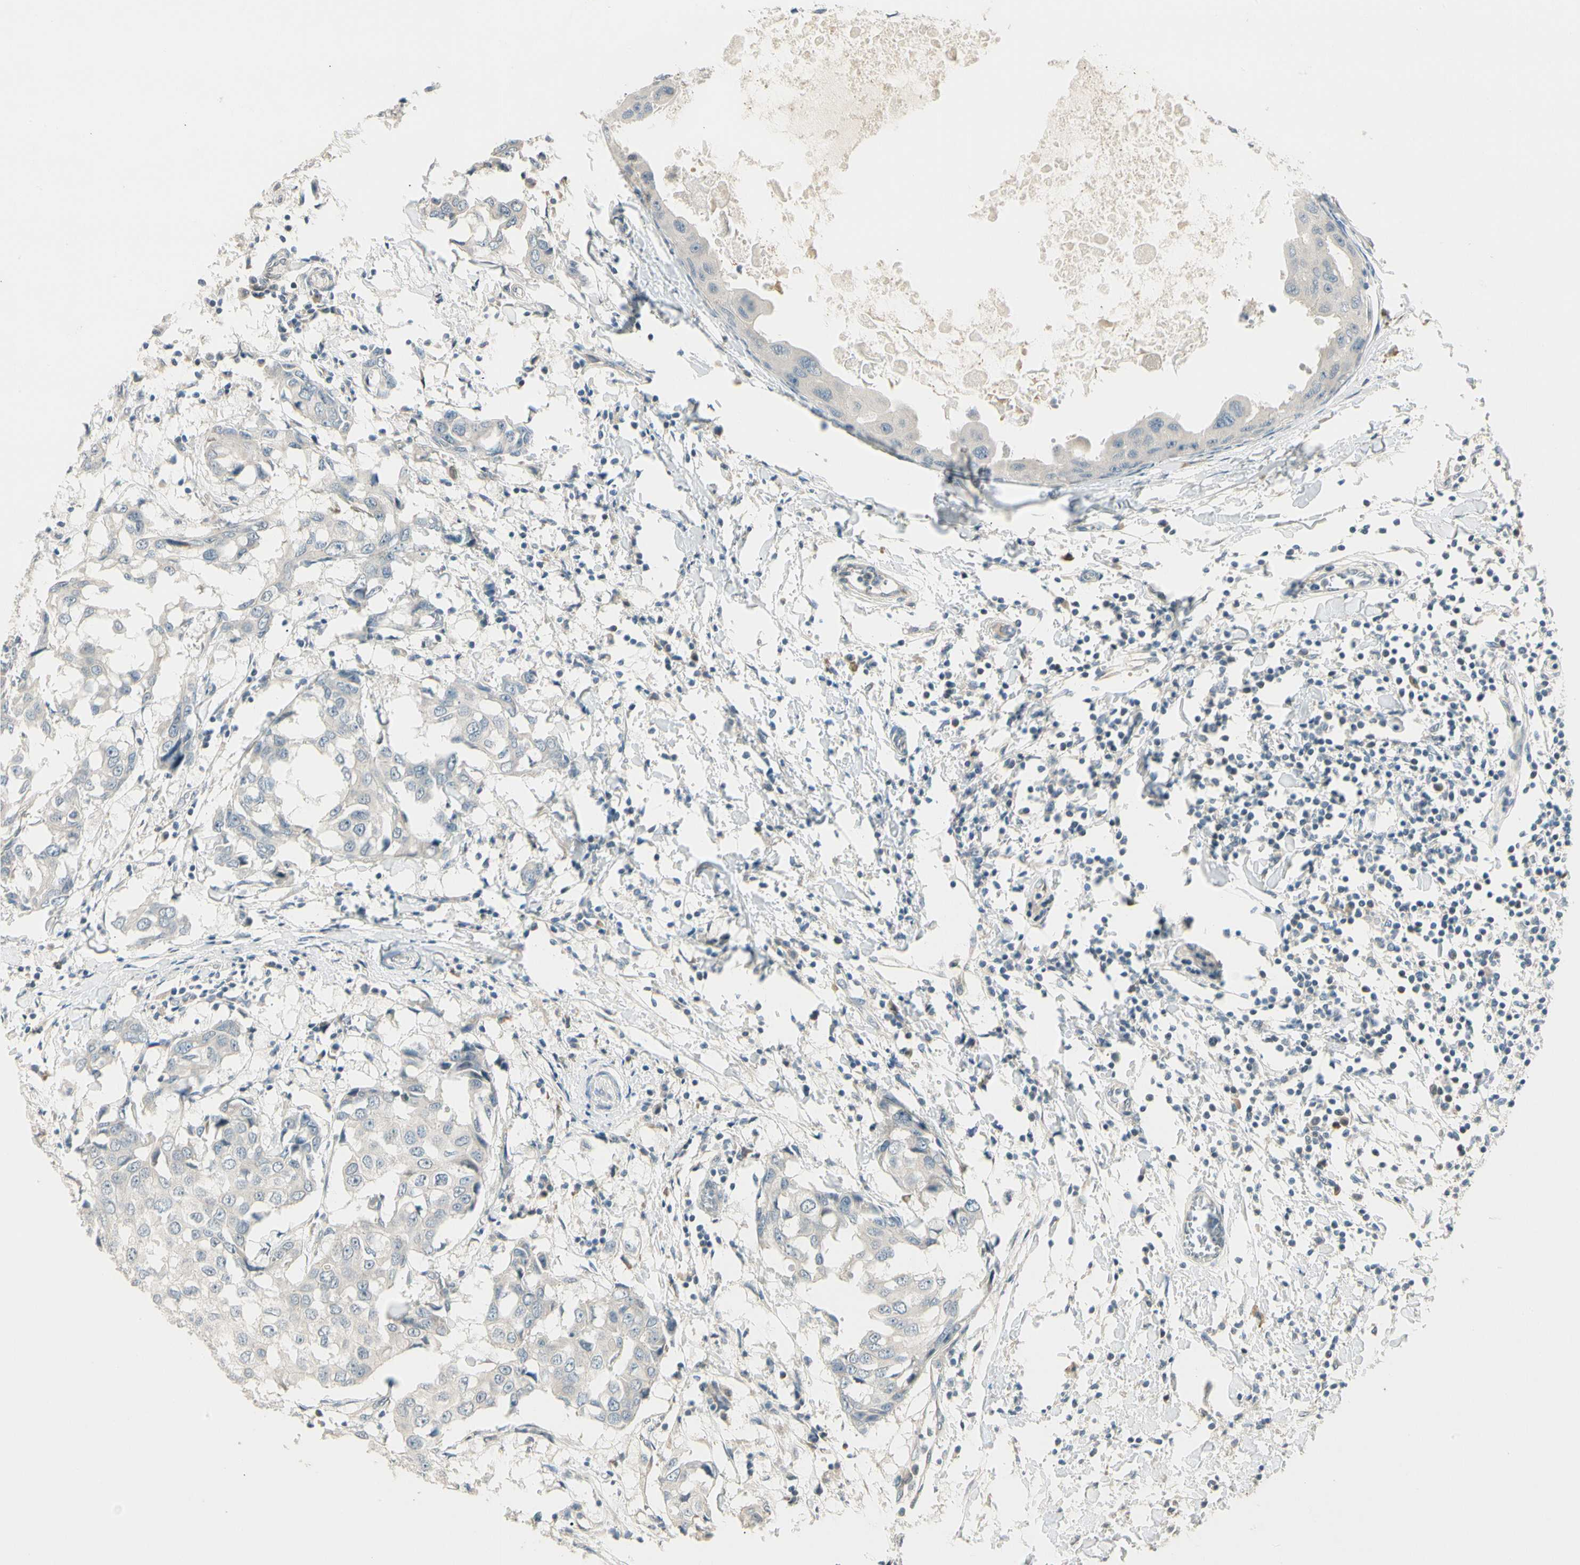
{"staining": {"intensity": "negative", "quantity": "none", "location": "none"}, "tissue": "breast cancer", "cell_type": "Tumor cells", "image_type": "cancer", "snomed": [{"axis": "morphology", "description": "Duct carcinoma"}, {"axis": "topography", "description": "Breast"}], "caption": "DAB immunohistochemical staining of invasive ductal carcinoma (breast) demonstrates no significant expression in tumor cells.", "gene": "PCDHB15", "patient": {"sex": "female", "age": 27}}